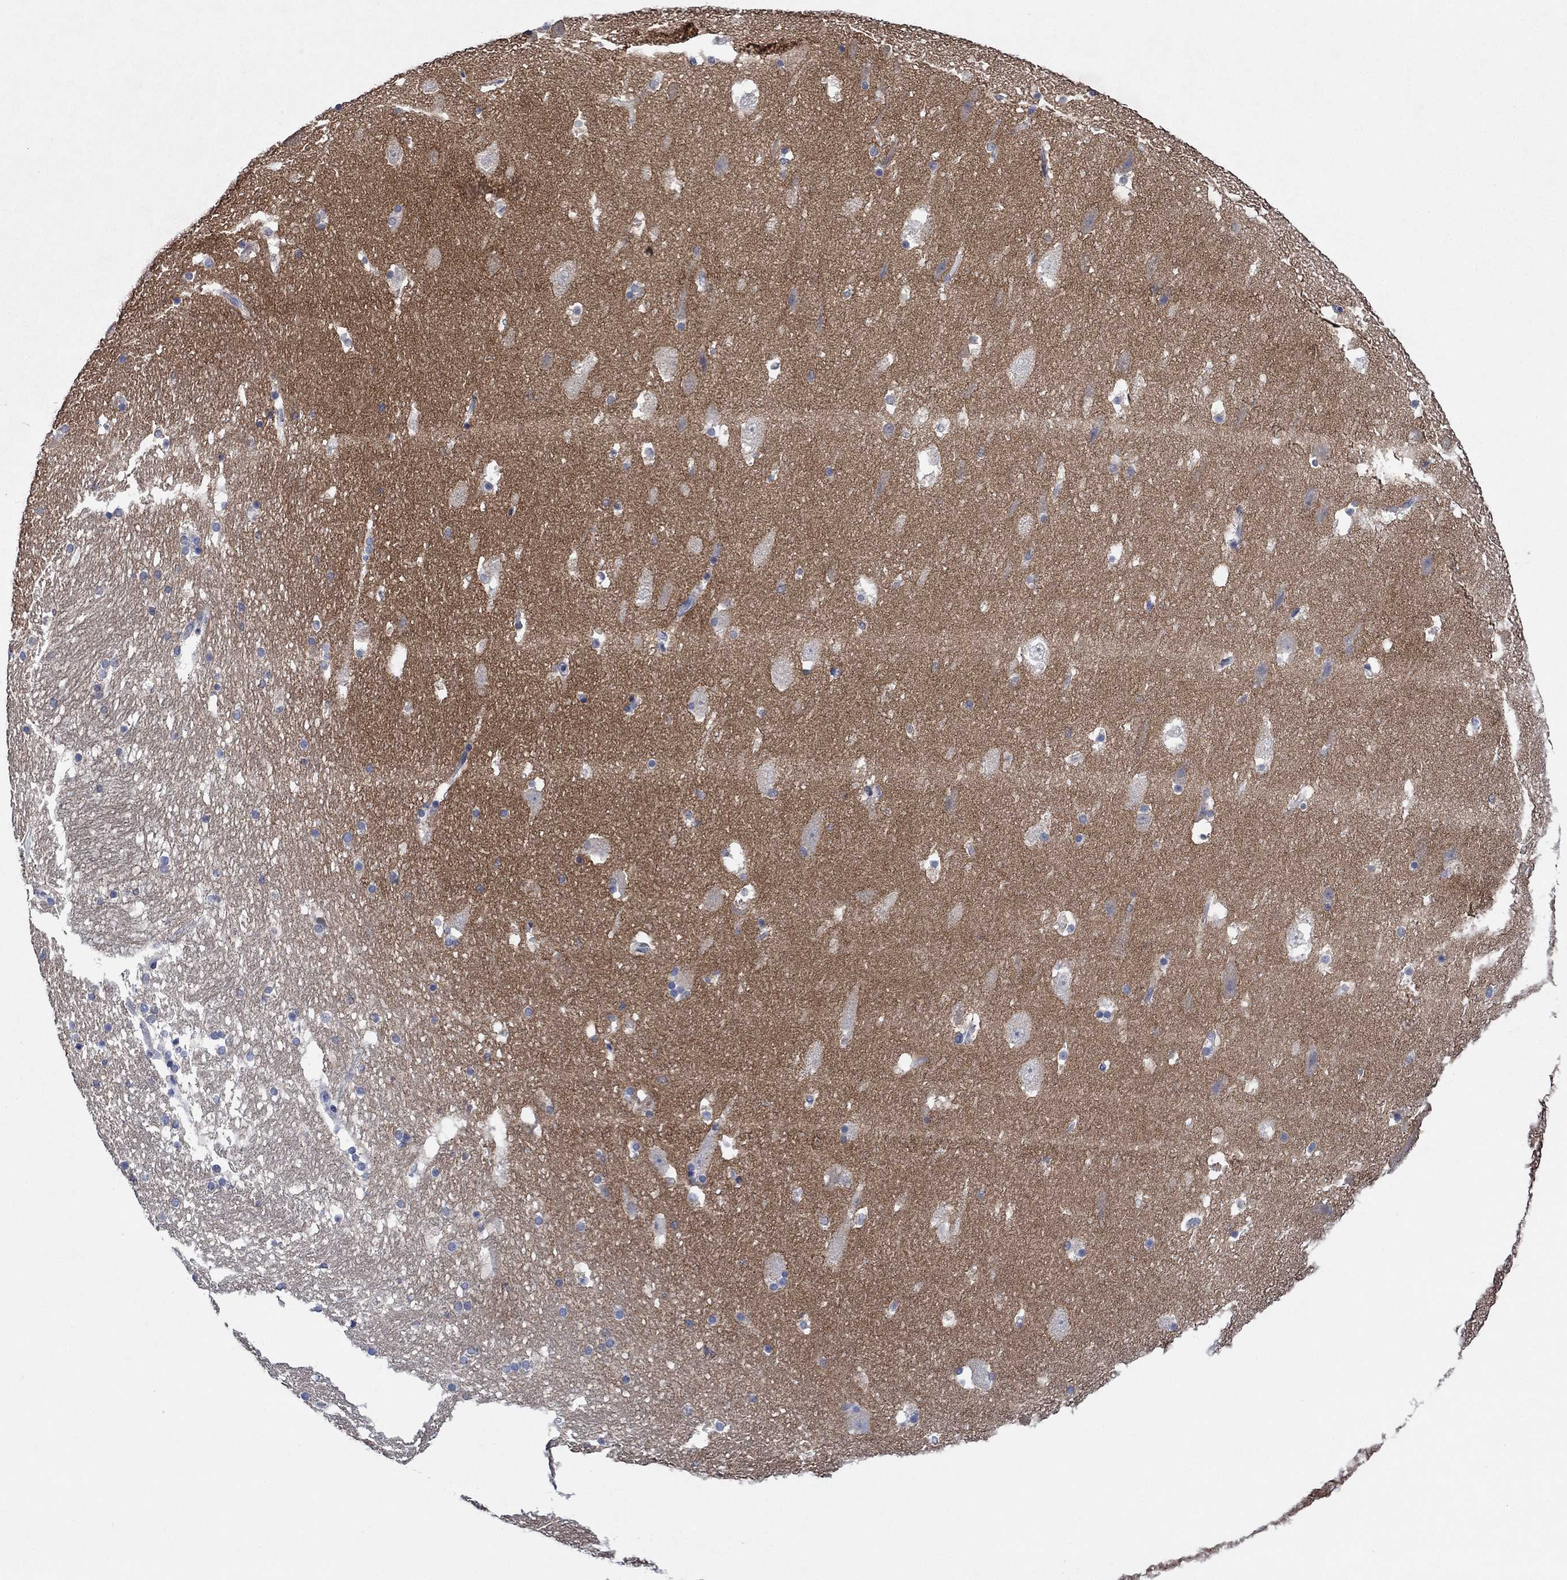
{"staining": {"intensity": "negative", "quantity": "none", "location": "none"}, "tissue": "hippocampus", "cell_type": "Glial cells", "image_type": "normal", "snomed": [{"axis": "morphology", "description": "Normal tissue, NOS"}, {"axis": "topography", "description": "Hippocampus"}], "caption": "The immunohistochemistry image has no significant positivity in glial cells of hippocampus. The staining was performed using DAB (3,3'-diaminobenzidine) to visualize the protein expression in brown, while the nuclei were stained in blue with hematoxylin (Magnification: 20x).", "gene": "PRRT3", "patient": {"sex": "male", "age": 51}}